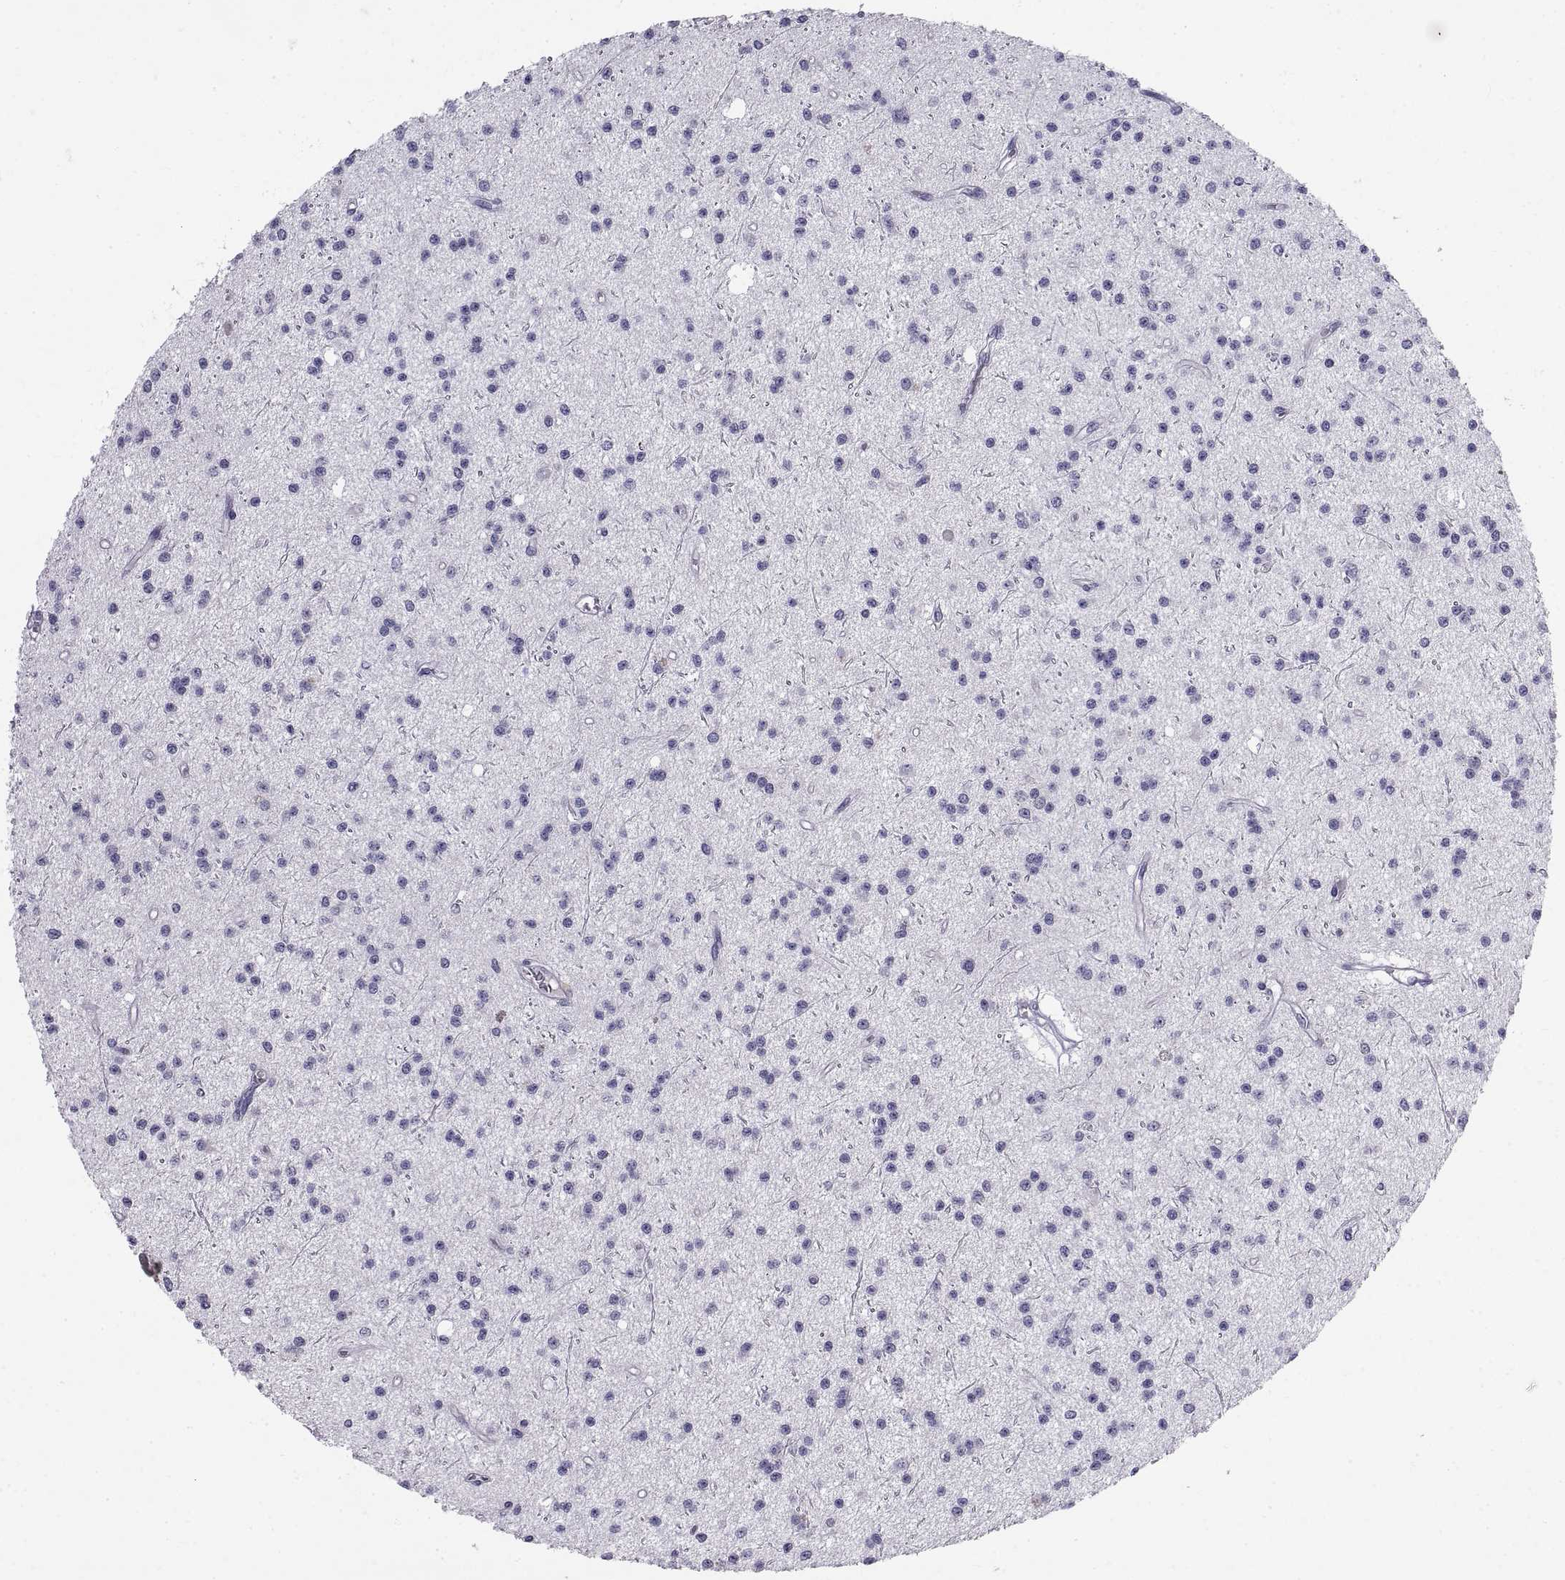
{"staining": {"intensity": "negative", "quantity": "none", "location": "none"}, "tissue": "glioma", "cell_type": "Tumor cells", "image_type": "cancer", "snomed": [{"axis": "morphology", "description": "Glioma, malignant, Low grade"}, {"axis": "topography", "description": "Brain"}], "caption": "There is no significant positivity in tumor cells of malignant glioma (low-grade).", "gene": "PKP1", "patient": {"sex": "male", "age": 27}}